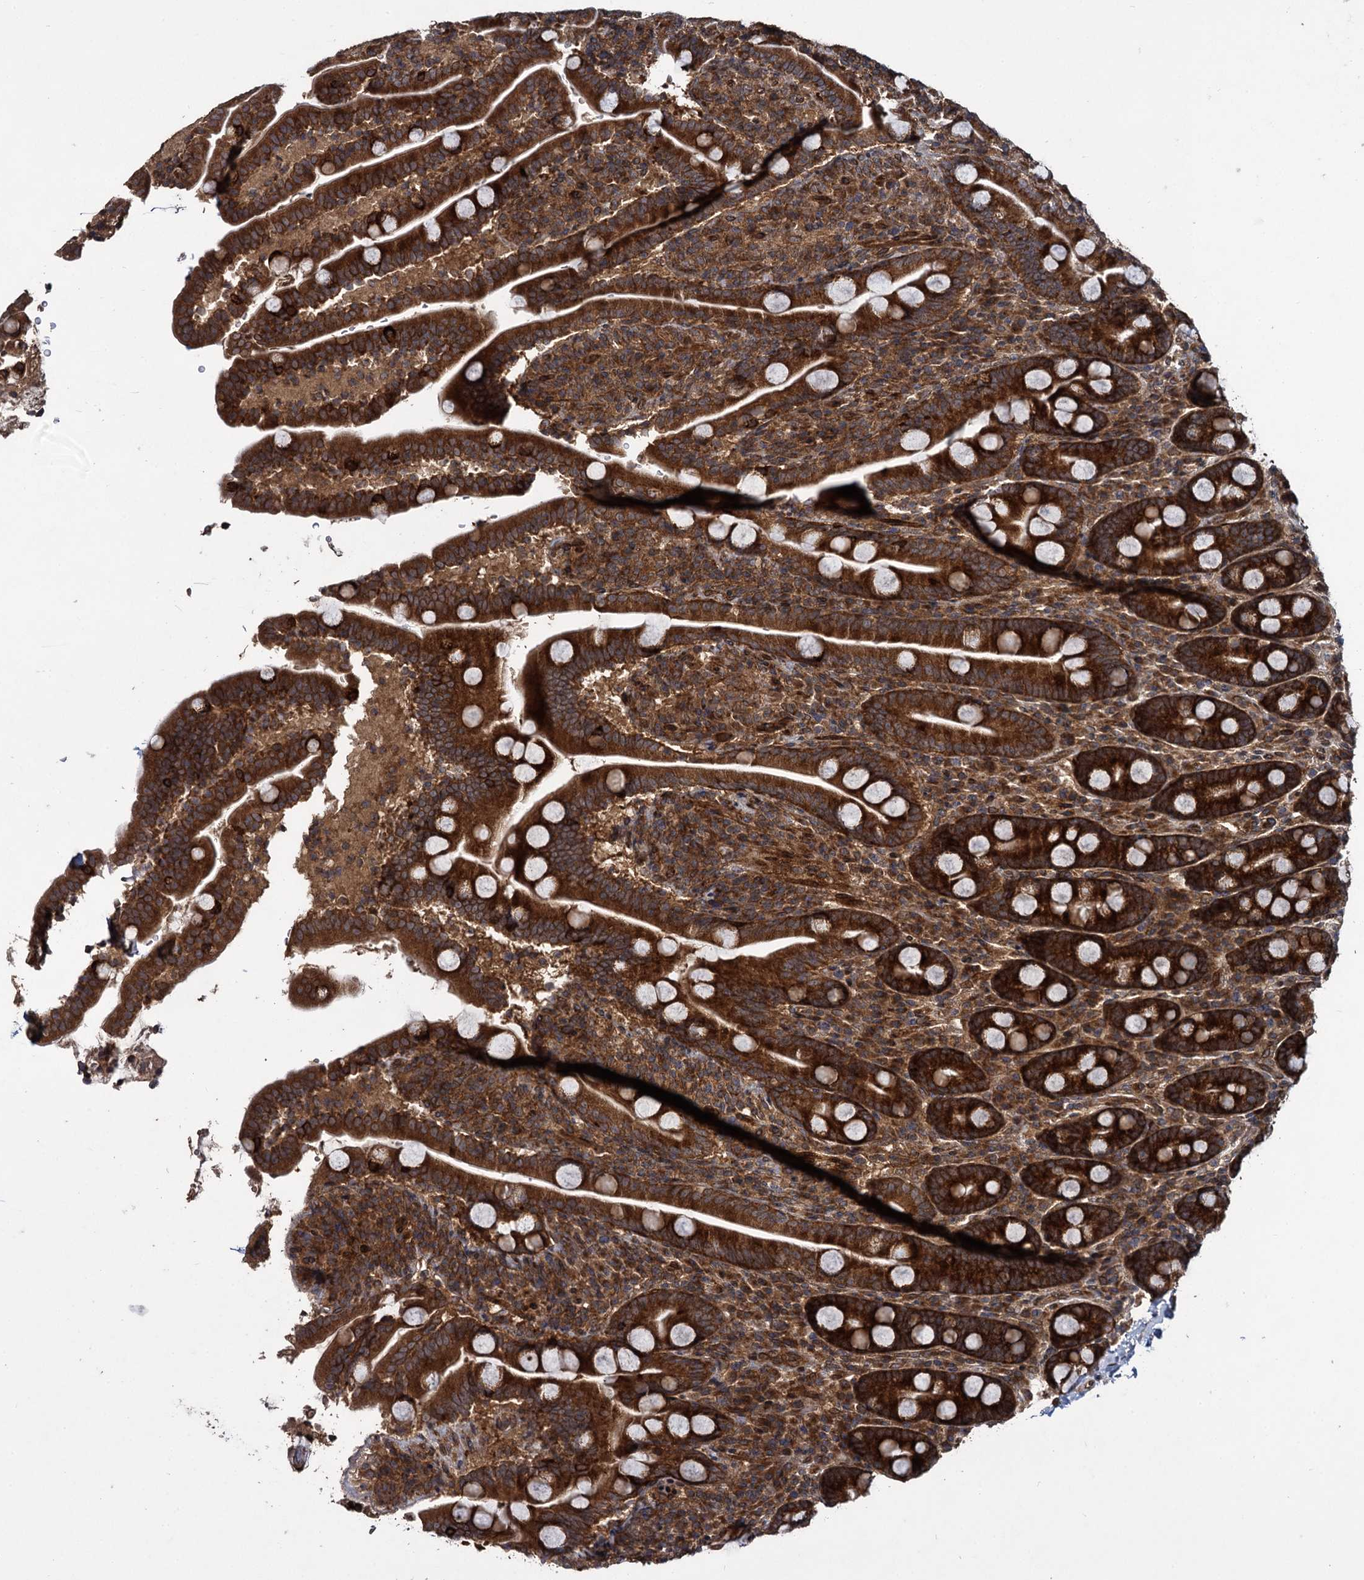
{"staining": {"intensity": "strong", "quantity": ">75%", "location": "cytoplasmic/membranous"}, "tissue": "duodenum", "cell_type": "Glandular cells", "image_type": "normal", "snomed": [{"axis": "morphology", "description": "Normal tissue, NOS"}, {"axis": "topography", "description": "Duodenum"}], "caption": "About >75% of glandular cells in unremarkable human duodenum reveal strong cytoplasmic/membranous protein positivity as visualized by brown immunohistochemical staining.", "gene": "DCP1B", "patient": {"sex": "male", "age": 35}}